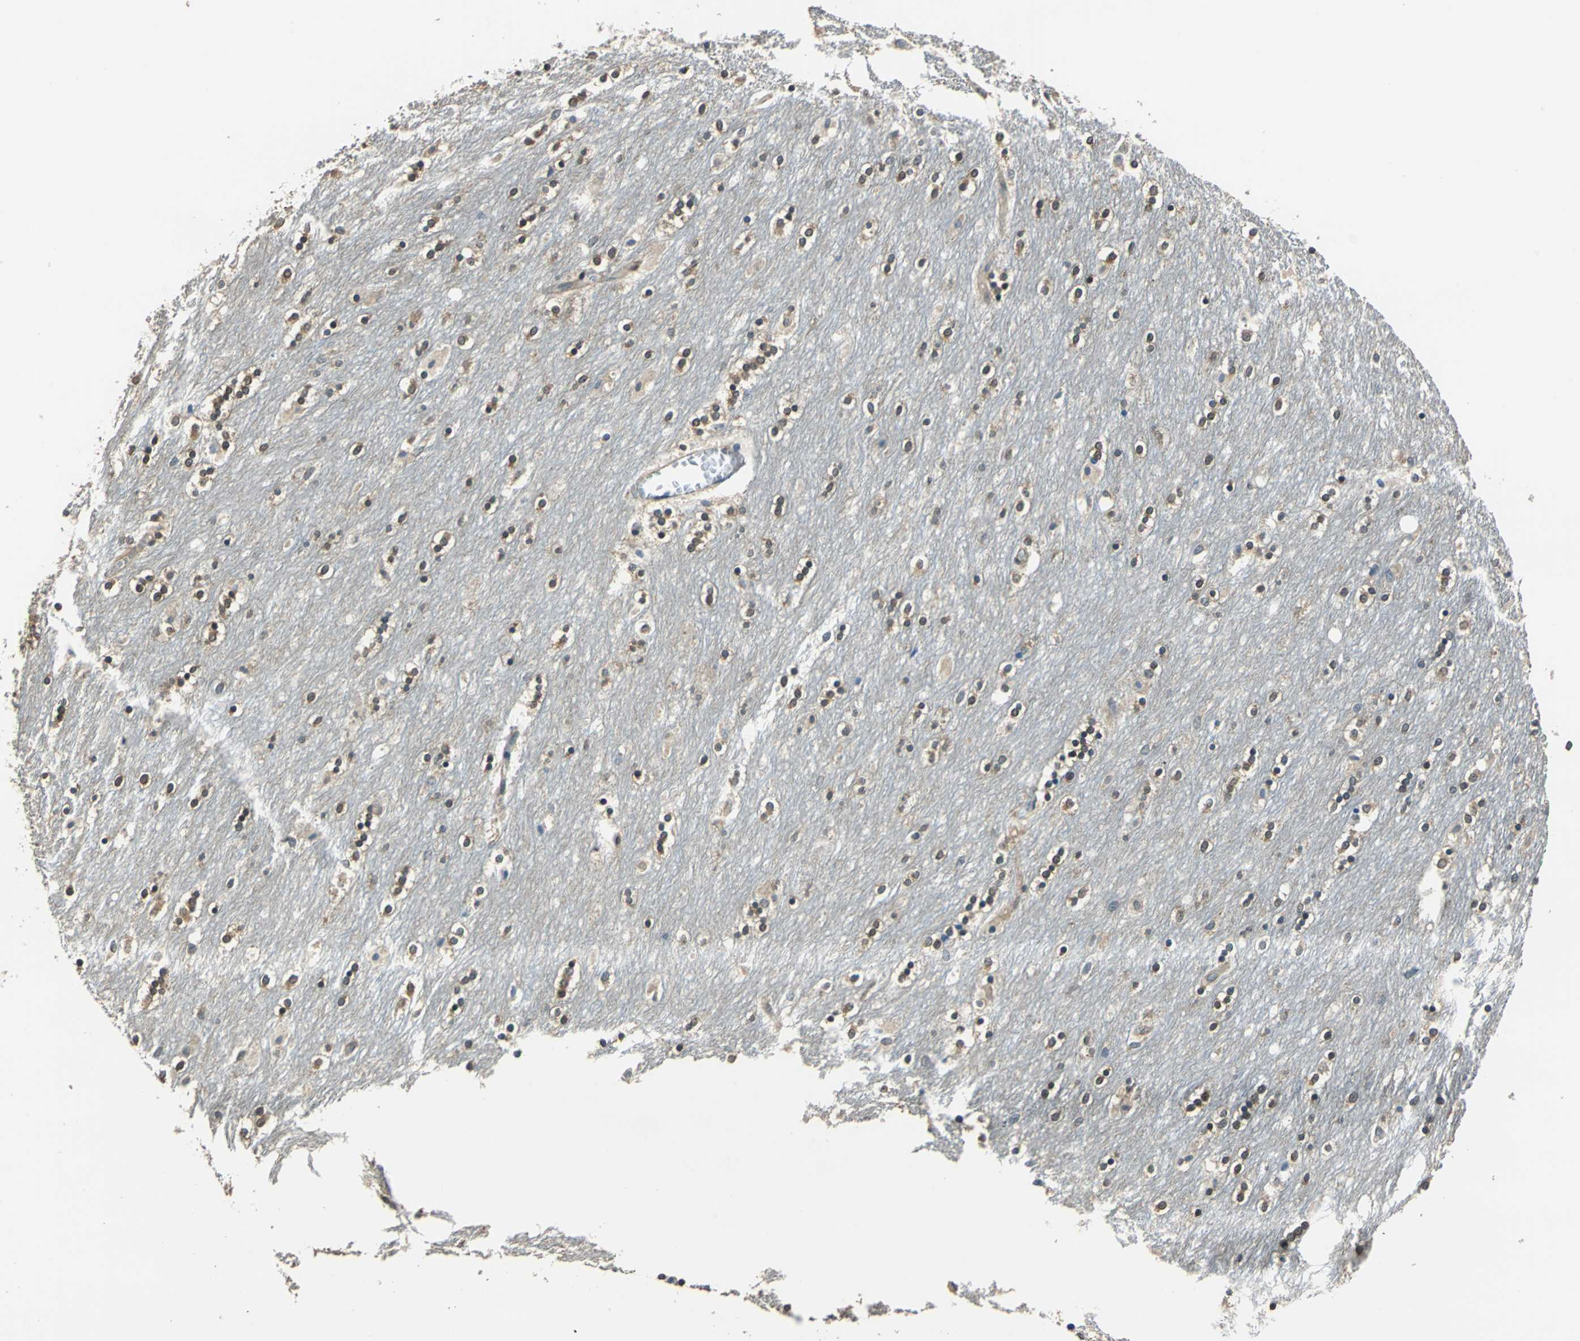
{"staining": {"intensity": "moderate", "quantity": "25%-75%", "location": "cytoplasmic/membranous,nuclear"}, "tissue": "caudate", "cell_type": "Glial cells", "image_type": "normal", "snomed": [{"axis": "morphology", "description": "Normal tissue, NOS"}, {"axis": "topography", "description": "Lateral ventricle wall"}], "caption": "Caudate stained with DAB immunohistochemistry (IHC) demonstrates medium levels of moderate cytoplasmic/membranous,nuclear positivity in approximately 25%-75% of glial cells. The staining was performed using DAB (3,3'-diaminobenzidine) to visualize the protein expression in brown, while the nuclei were stained in blue with hematoxylin (Magnification: 20x).", "gene": "FKBP4", "patient": {"sex": "female", "age": 54}}